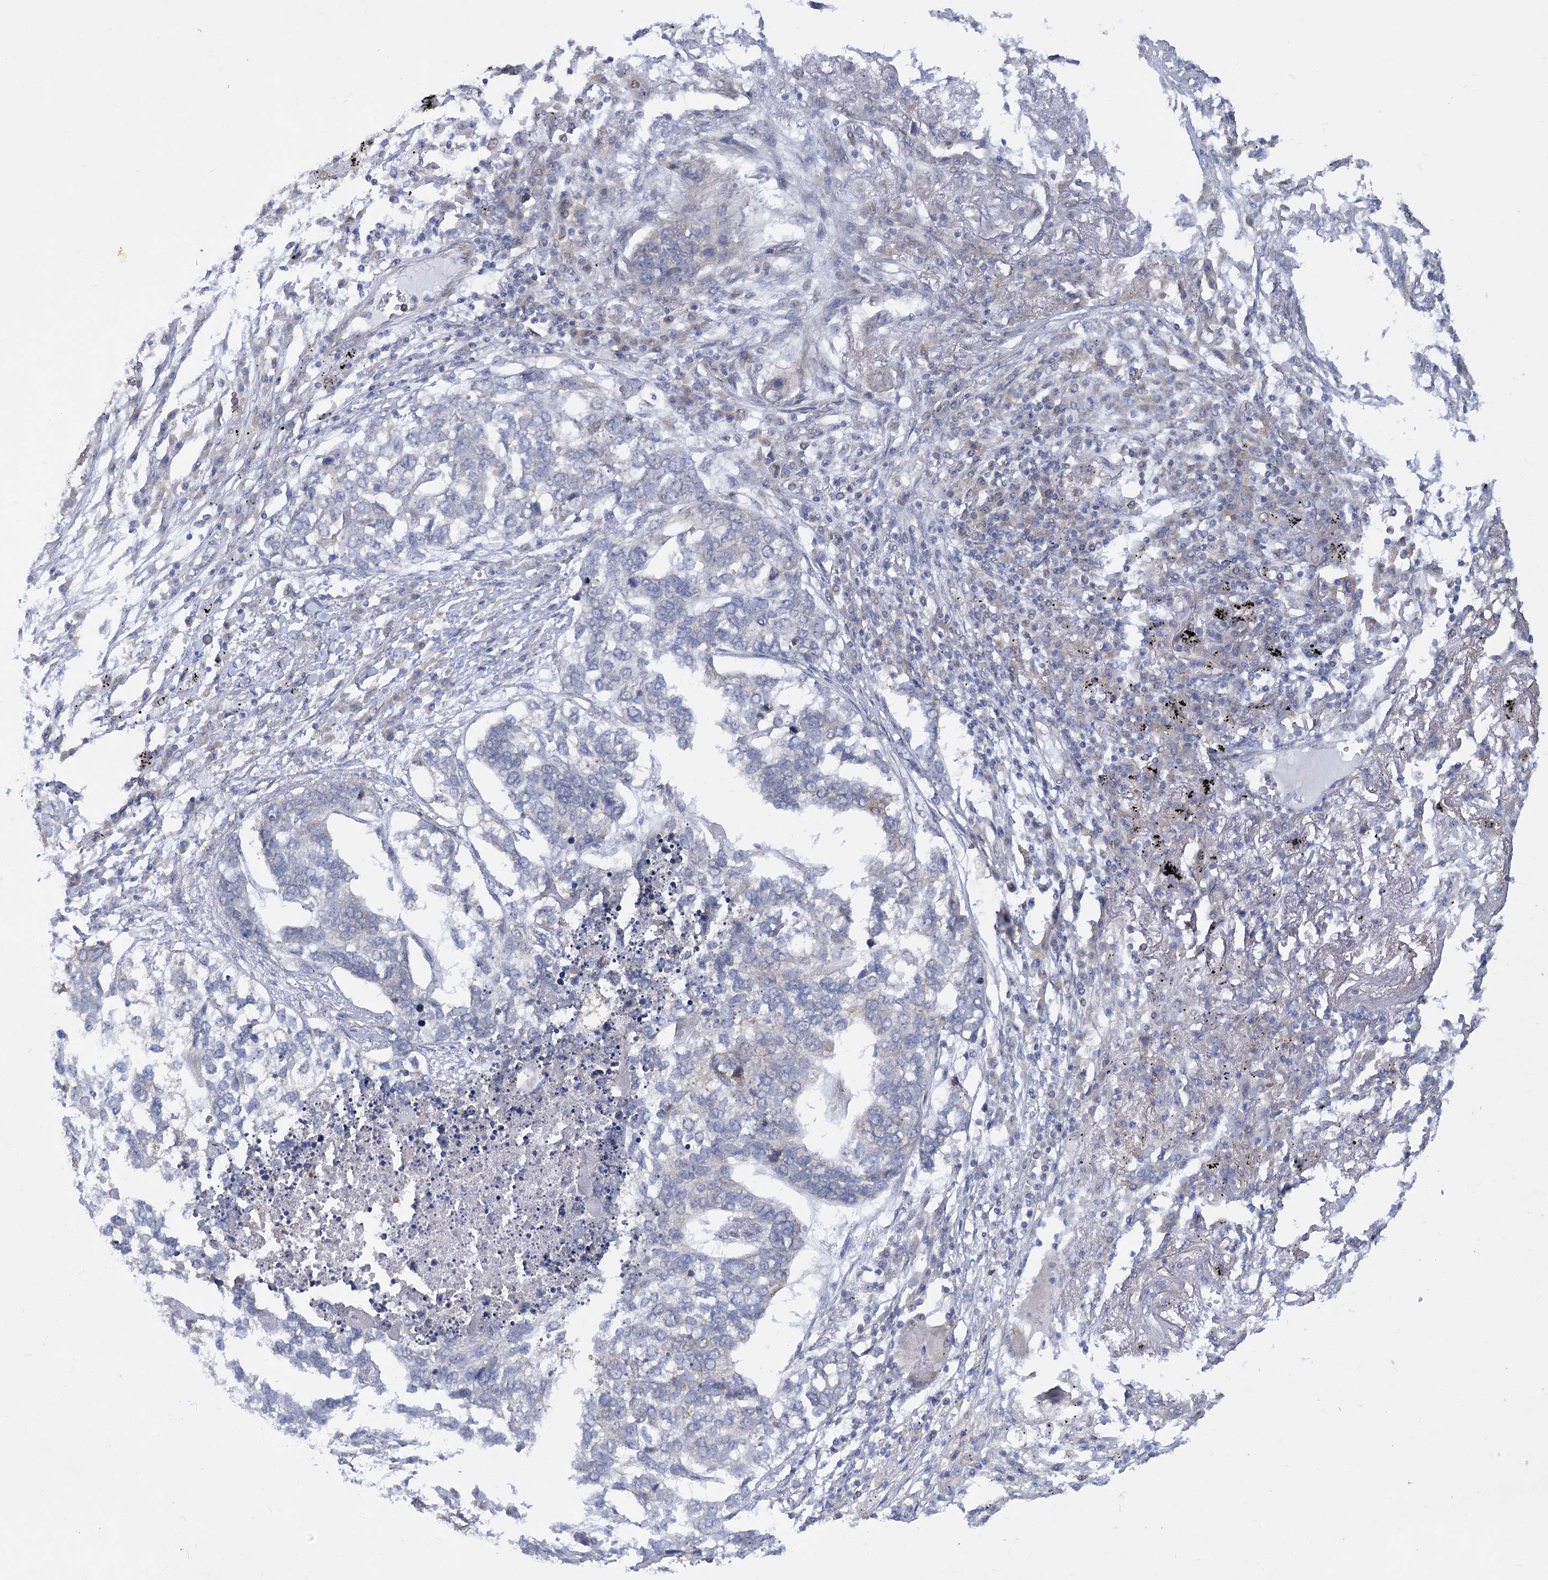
{"staining": {"intensity": "negative", "quantity": "none", "location": "none"}, "tissue": "lung cancer", "cell_type": "Tumor cells", "image_type": "cancer", "snomed": [{"axis": "morphology", "description": "Squamous cell carcinoma, NOS"}, {"axis": "topography", "description": "Lung"}], "caption": "The micrograph demonstrates no significant staining in tumor cells of lung cancer (squamous cell carcinoma). Brightfield microscopy of IHC stained with DAB (brown) and hematoxylin (blue), captured at high magnification.", "gene": "ARSI", "patient": {"sex": "female", "age": 63}}